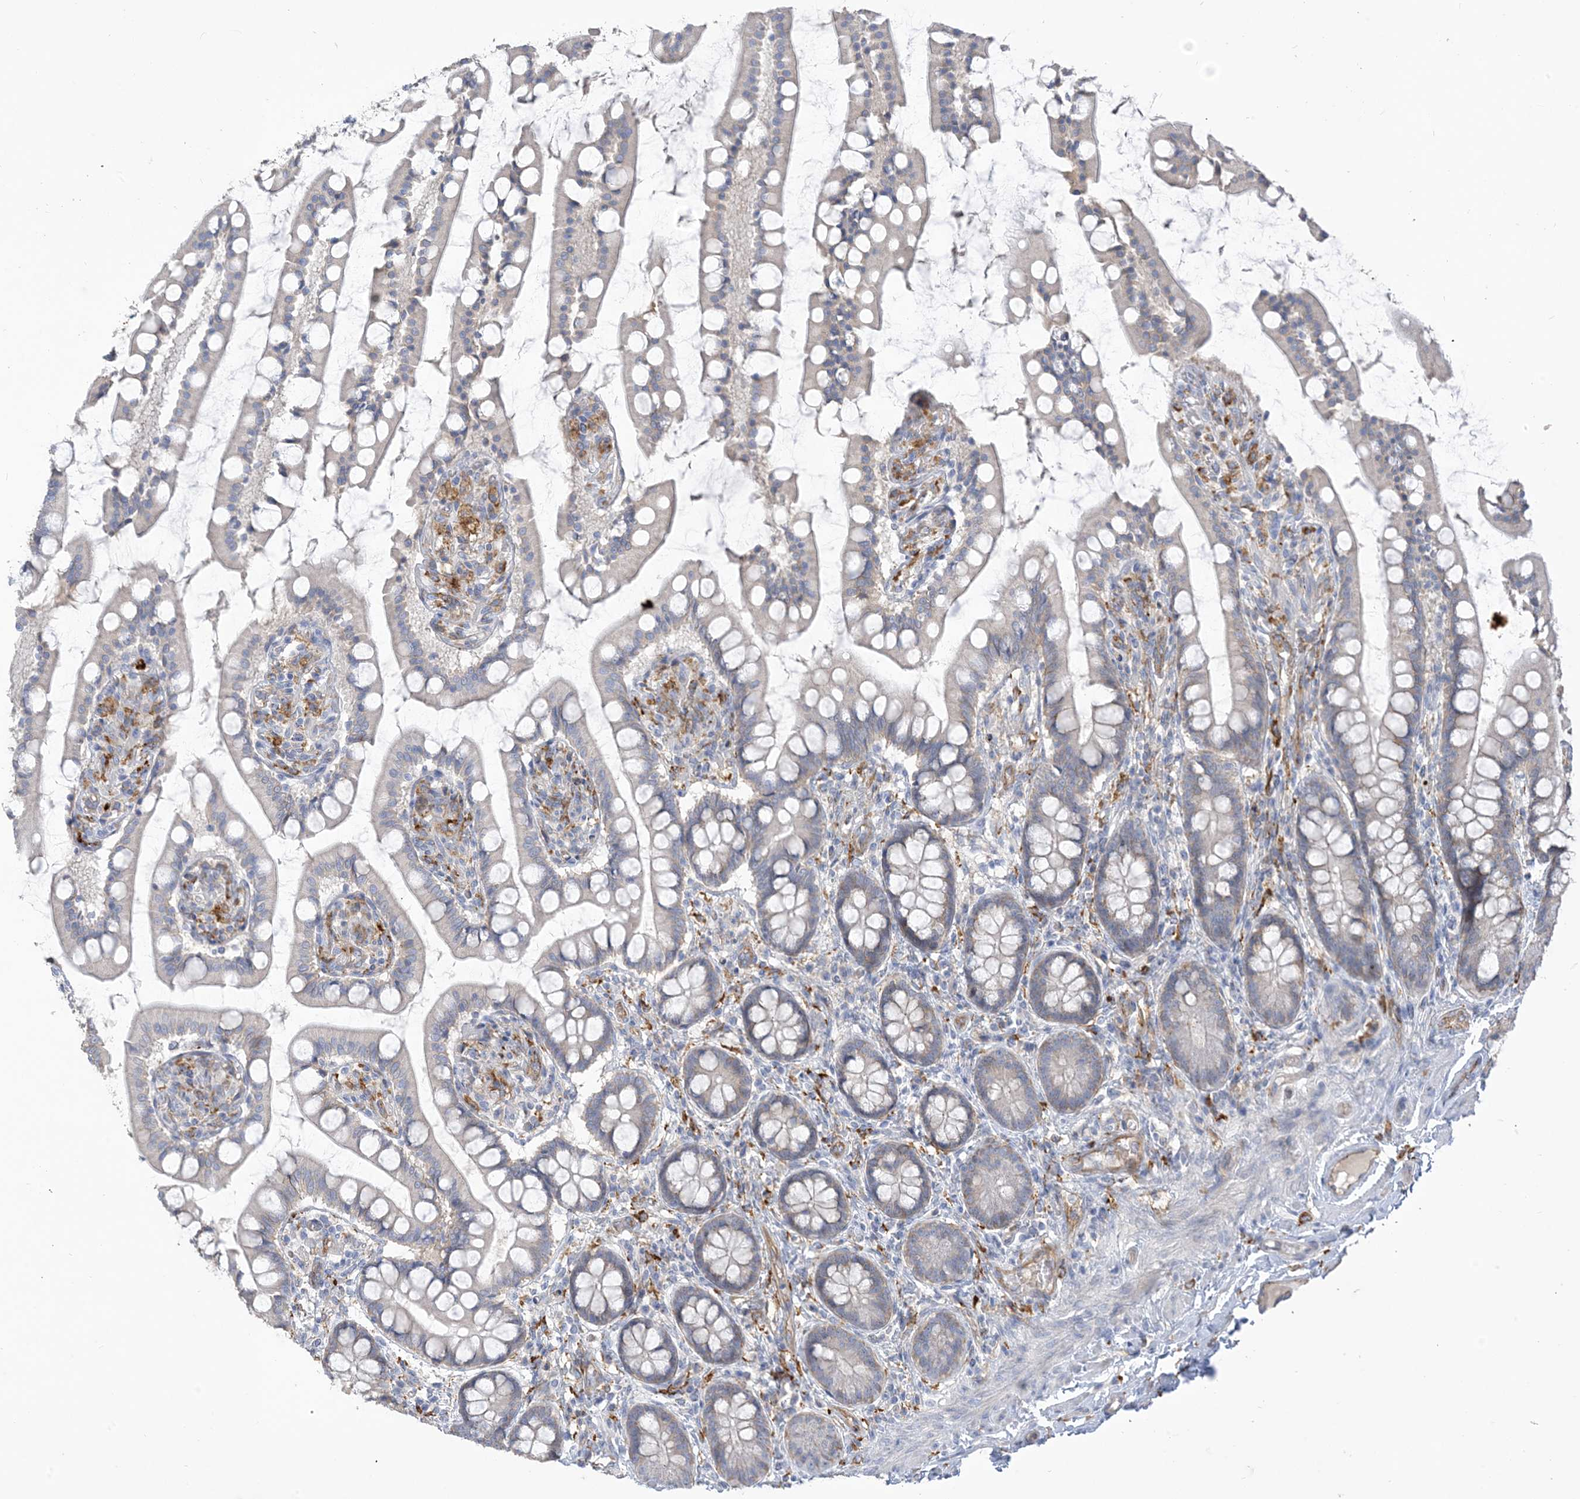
{"staining": {"intensity": "moderate", "quantity": "<25%", "location": "cytoplasmic/membranous"}, "tissue": "small intestine", "cell_type": "Glandular cells", "image_type": "normal", "snomed": [{"axis": "morphology", "description": "Normal tissue, NOS"}, {"axis": "topography", "description": "Small intestine"}], "caption": "A brown stain labels moderate cytoplasmic/membranous expression of a protein in glandular cells of unremarkable small intestine. (DAB (3,3'-diaminobenzidine) IHC, brown staining for protein, blue staining for nuclei).", "gene": "PEAR1", "patient": {"sex": "male", "age": 52}}